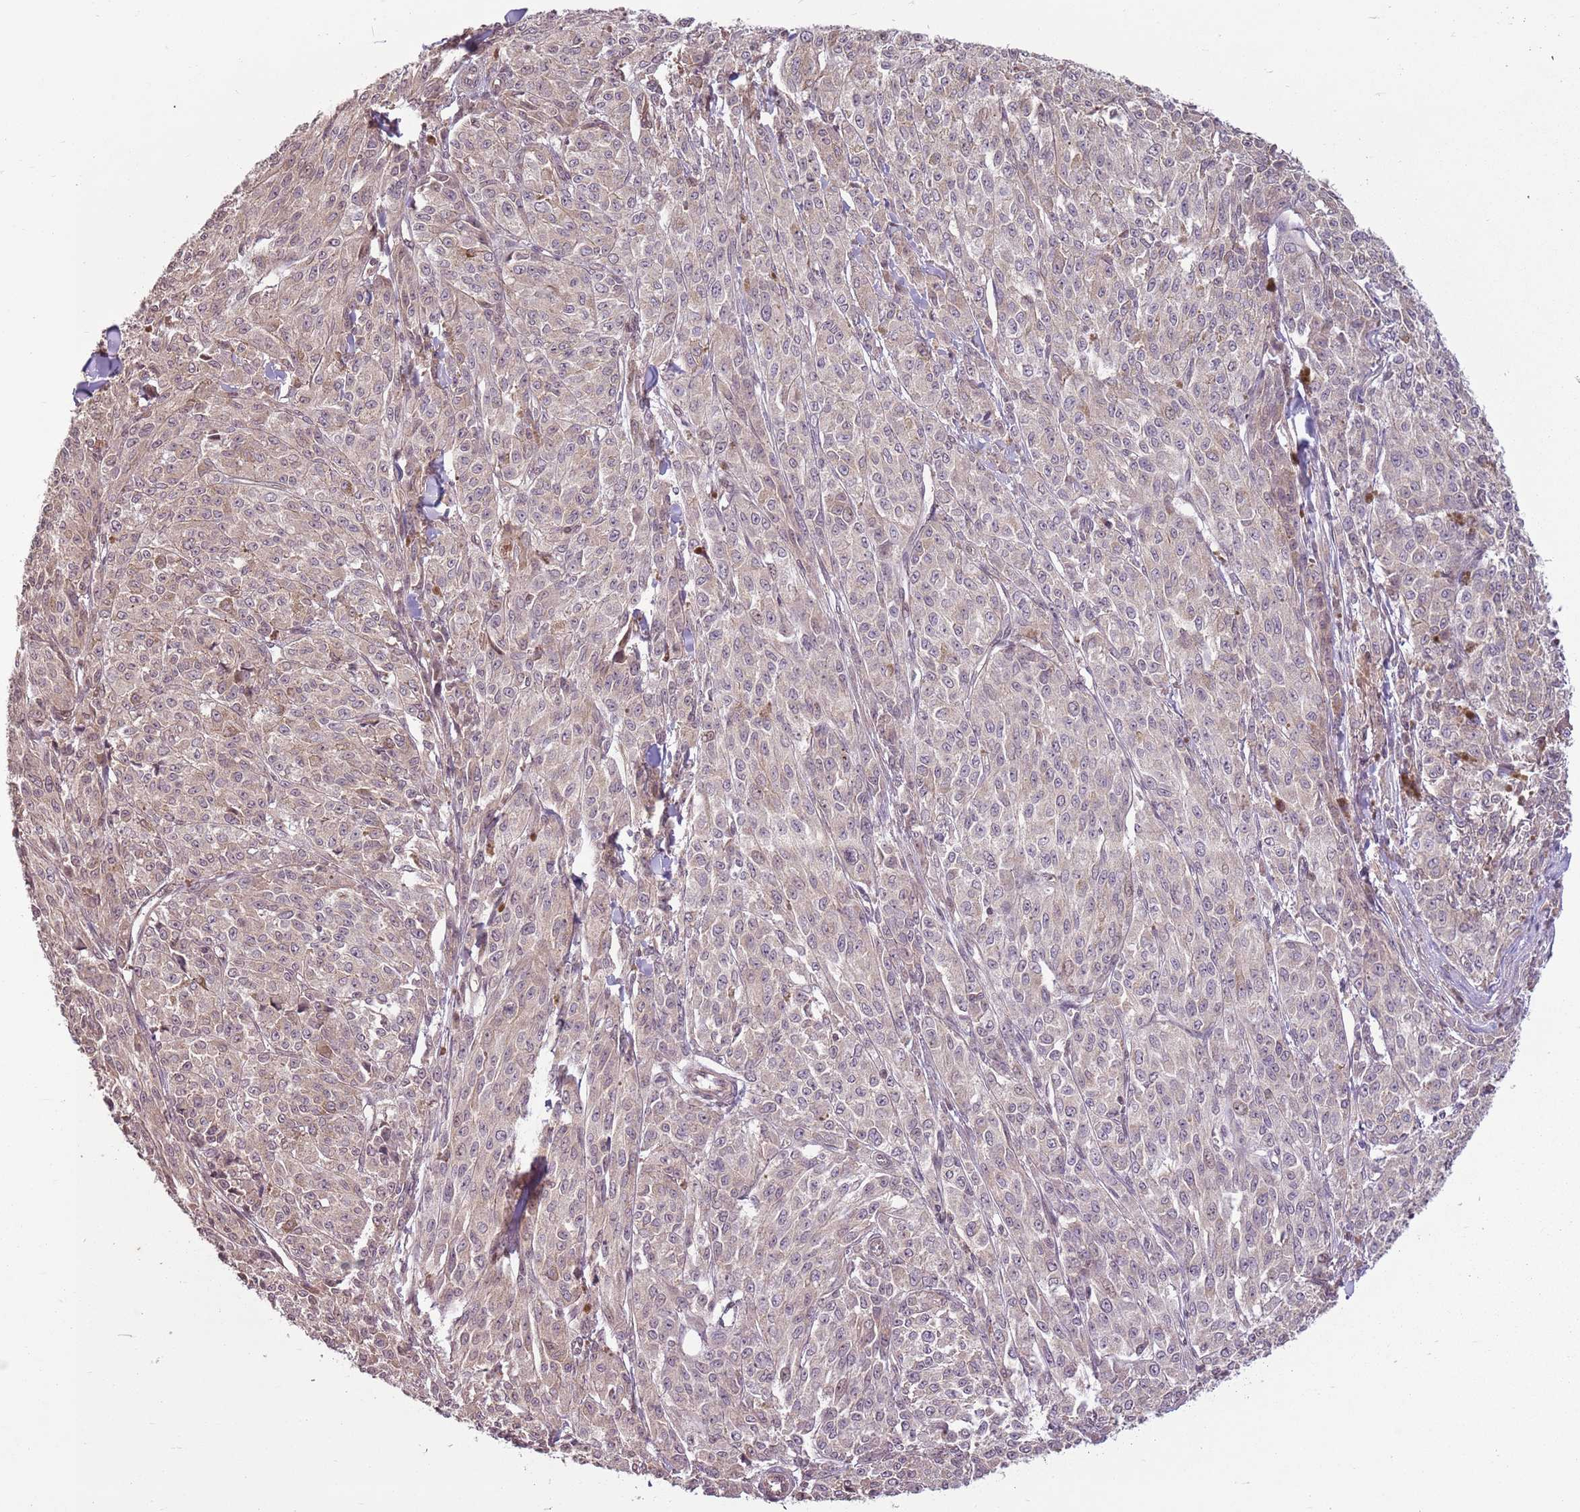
{"staining": {"intensity": "weak", "quantity": "<25%", "location": "cytoplasmic/membranous"}, "tissue": "melanoma", "cell_type": "Tumor cells", "image_type": "cancer", "snomed": [{"axis": "morphology", "description": "Malignant melanoma, NOS"}, {"axis": "topography", "description": "Skin"}], "caption": "The immunohistochemistry (IHC) image has no significant expression in tumor cells of melanoma tissue.", "gene": "CAPN9", "patient": {"sex": "female", "age": 52}}